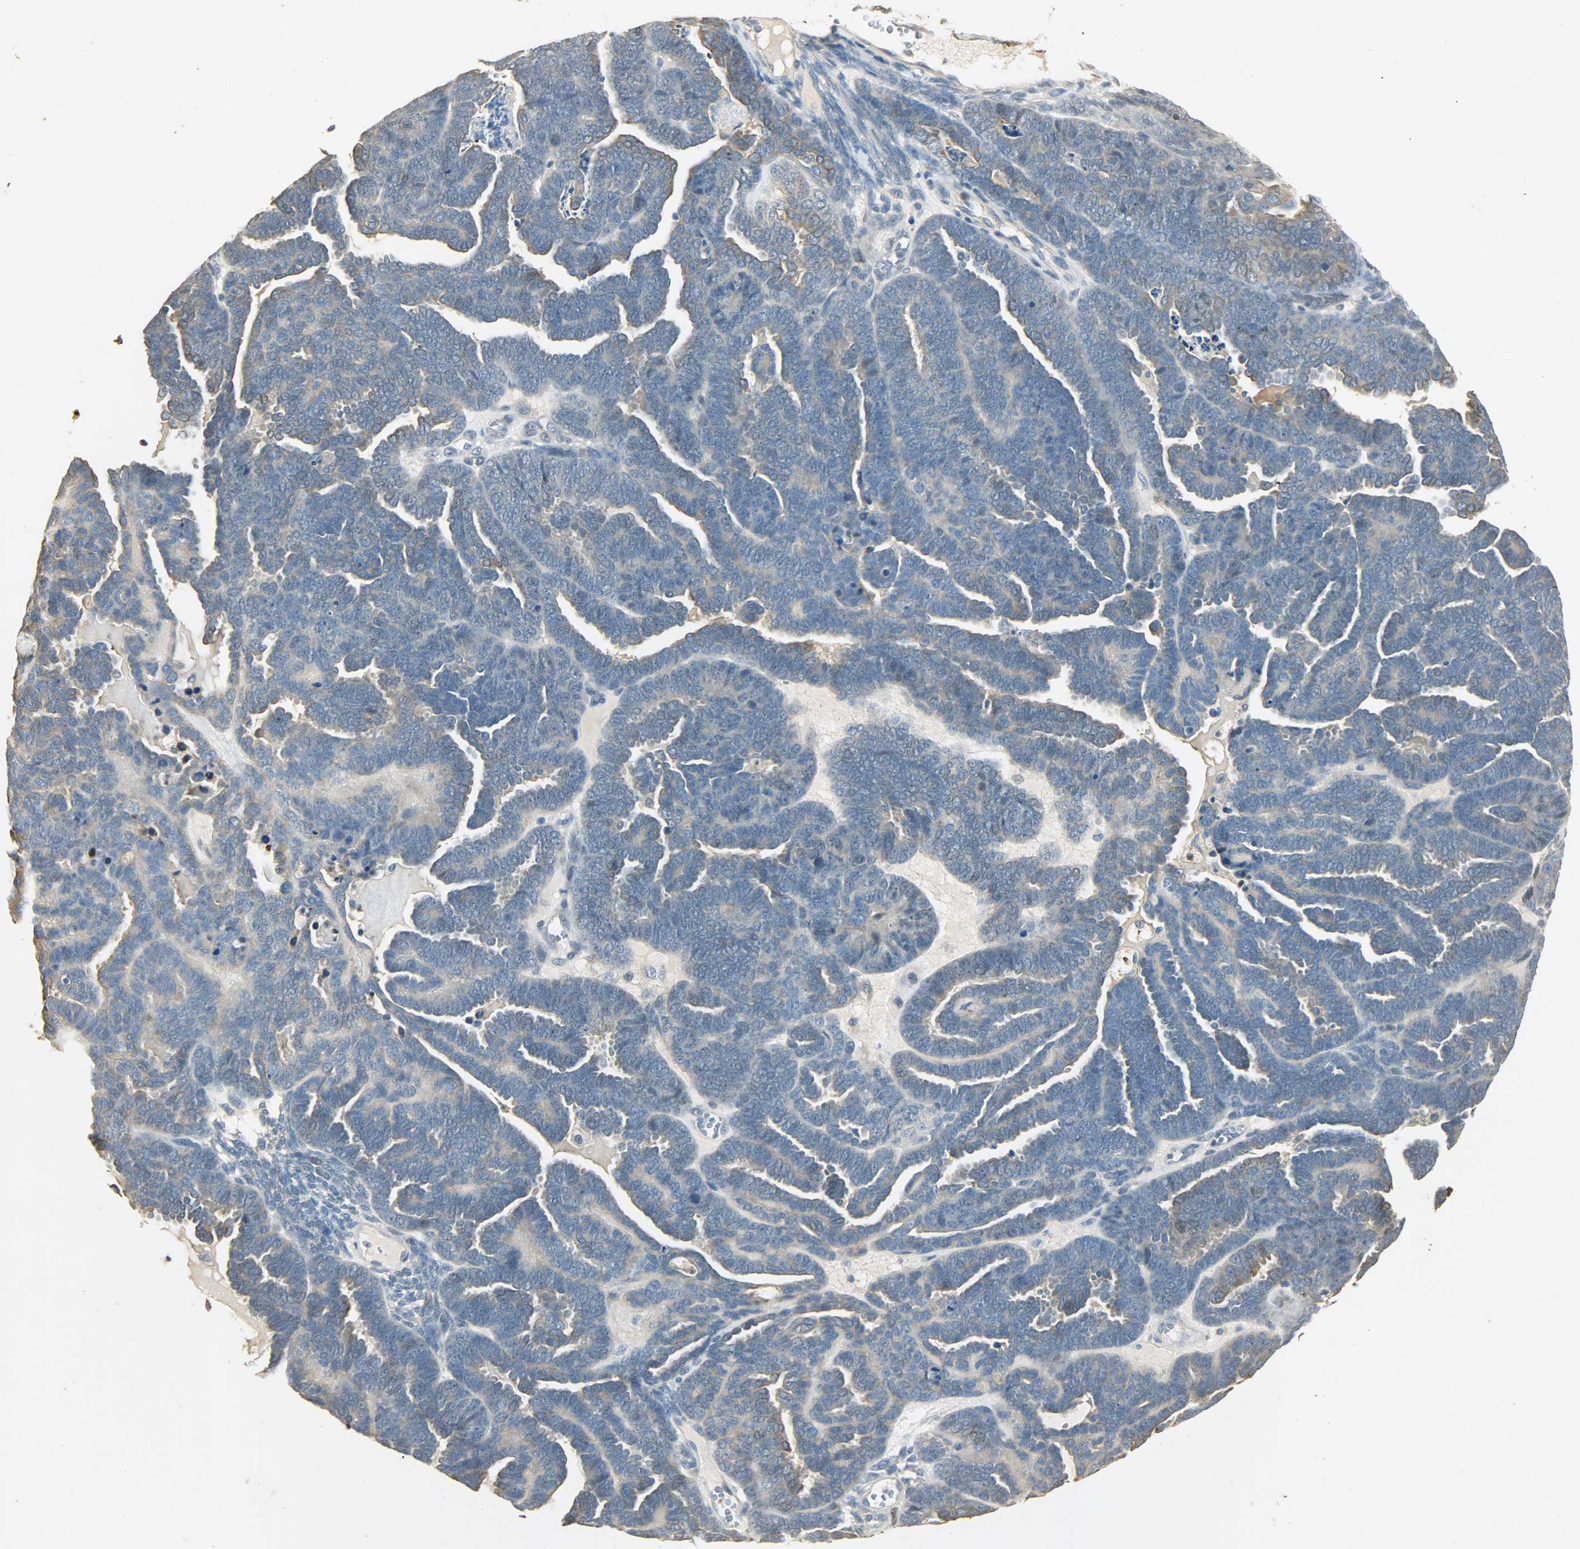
{"staining": {"intensity": "moderate", "quantity": "25%-75%", "location": "cytoplasmic/membranous"}, "tissue": "endometrial cancer", "cell_type": "Tumor cells", "image_type": "cancer", "snomed": [{"axis": "morphology", "description": "Neoplasm, malignant, NOS"}, {"axis": "topography", "description": "Endometrium"}], "caption": "The histopathology image shows staining of endometrial malignant neoplasm, revealing moderate cytoplasmic/membranous protein staining (brown color) within tumor cells. The protein of interest is stained brown, and the nuclei are stained in blue (DAB IHC with brightfield microscopy, high magnification).", "gene": "USP13", "patient": {"sex": "female", "age": 74}}